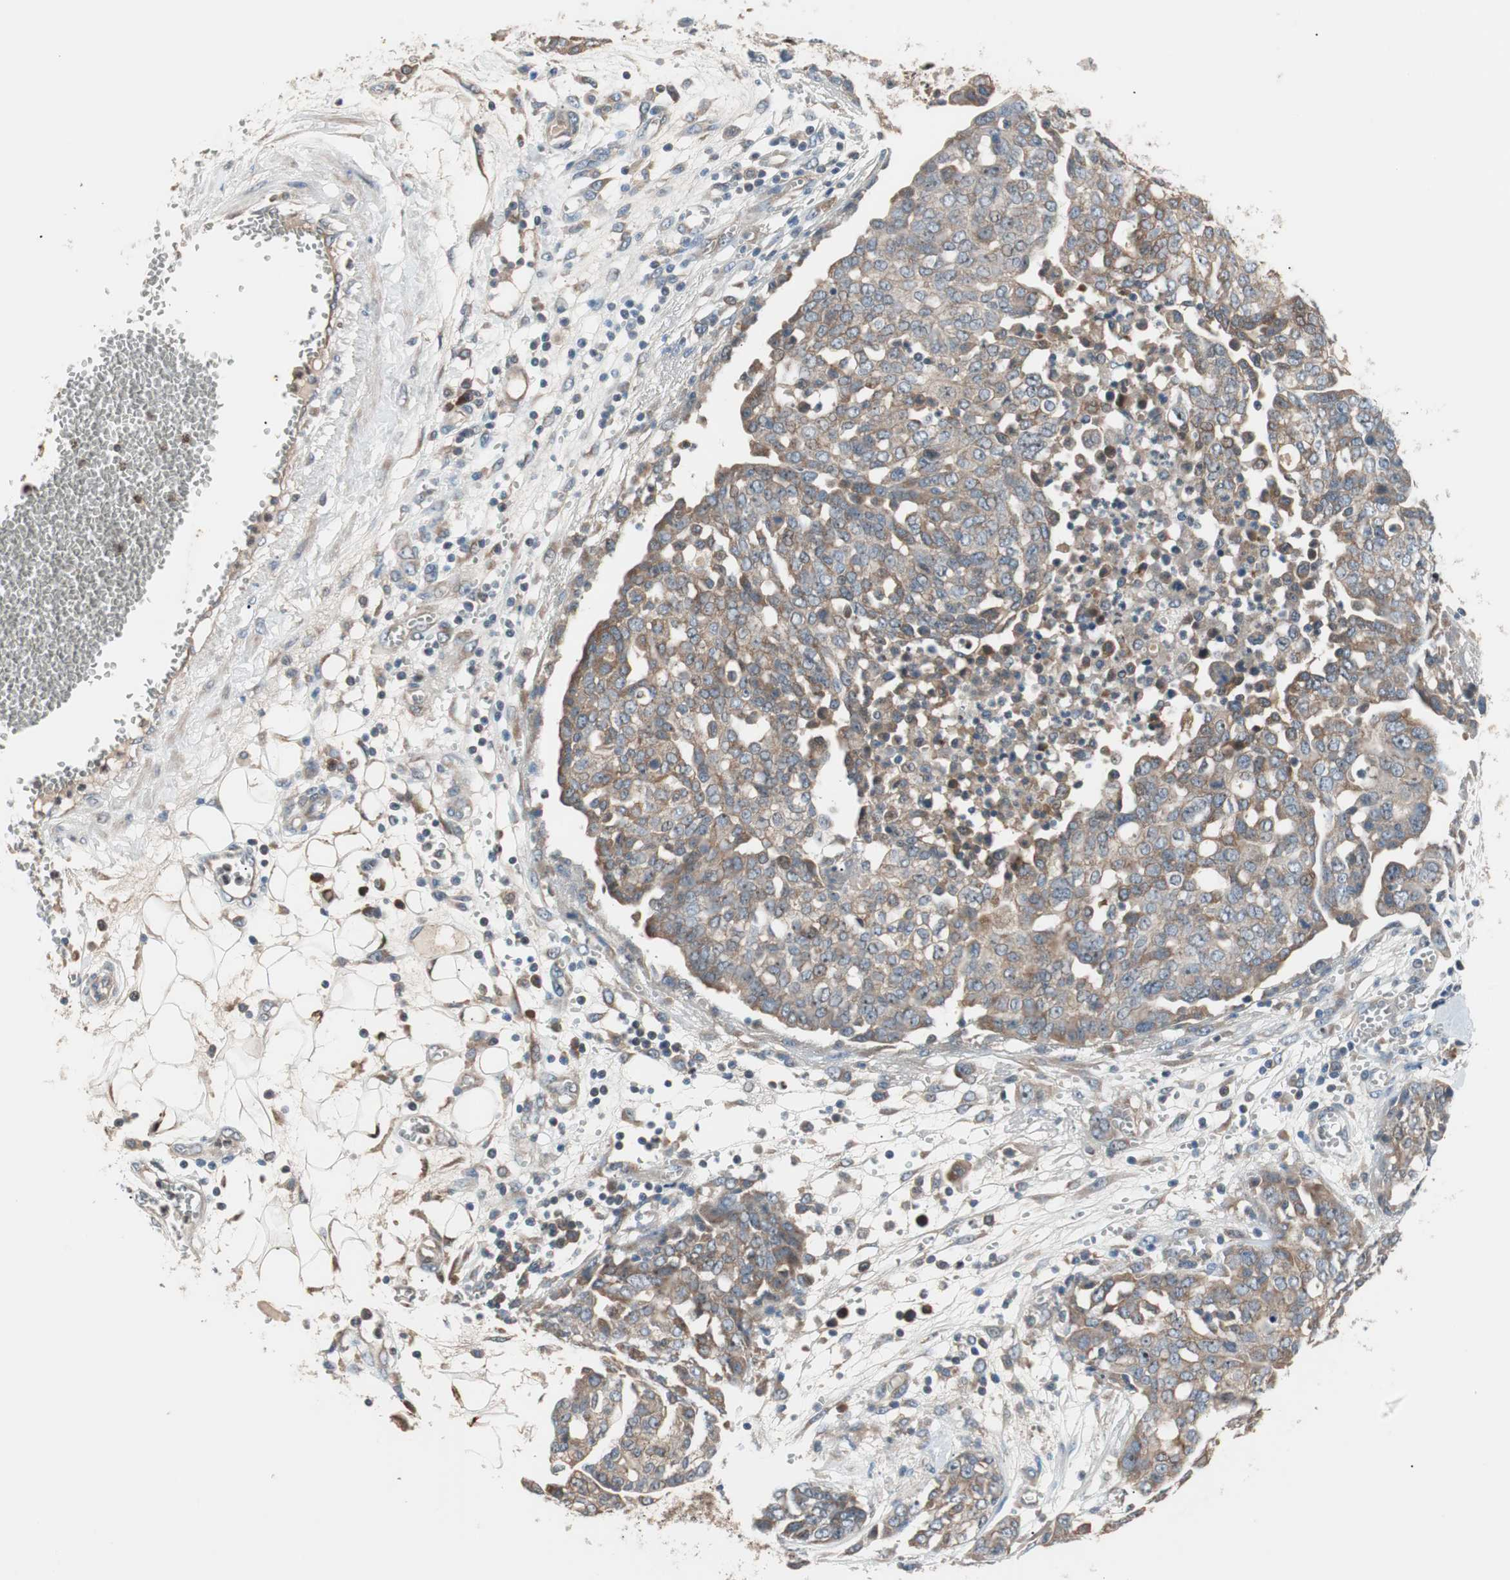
{"staining": {"intensity": "weak", "quantity": ">75%", "location": "cytoplasmic/membranous"}, "tissue": "ovarian cancer", "cell_type": "Tumor cells", "image_type": "cancer", "snomed": [{"axis": "morphology", "description": "Cystadenocarcinoma, serous, NOS"}, {"axis": "topography", "description": "Soft tissue"}, {"axis": "topography", "description": "Ovary"}], "caption": "The image shows staining of serous cystadenocarcinoma (ovarian), revealing weak cytoplasmic/membranous protein expression (brown color) within tumor cells.", "gene": "PCK1", "patient": {"sex": "female", "age": 57}}